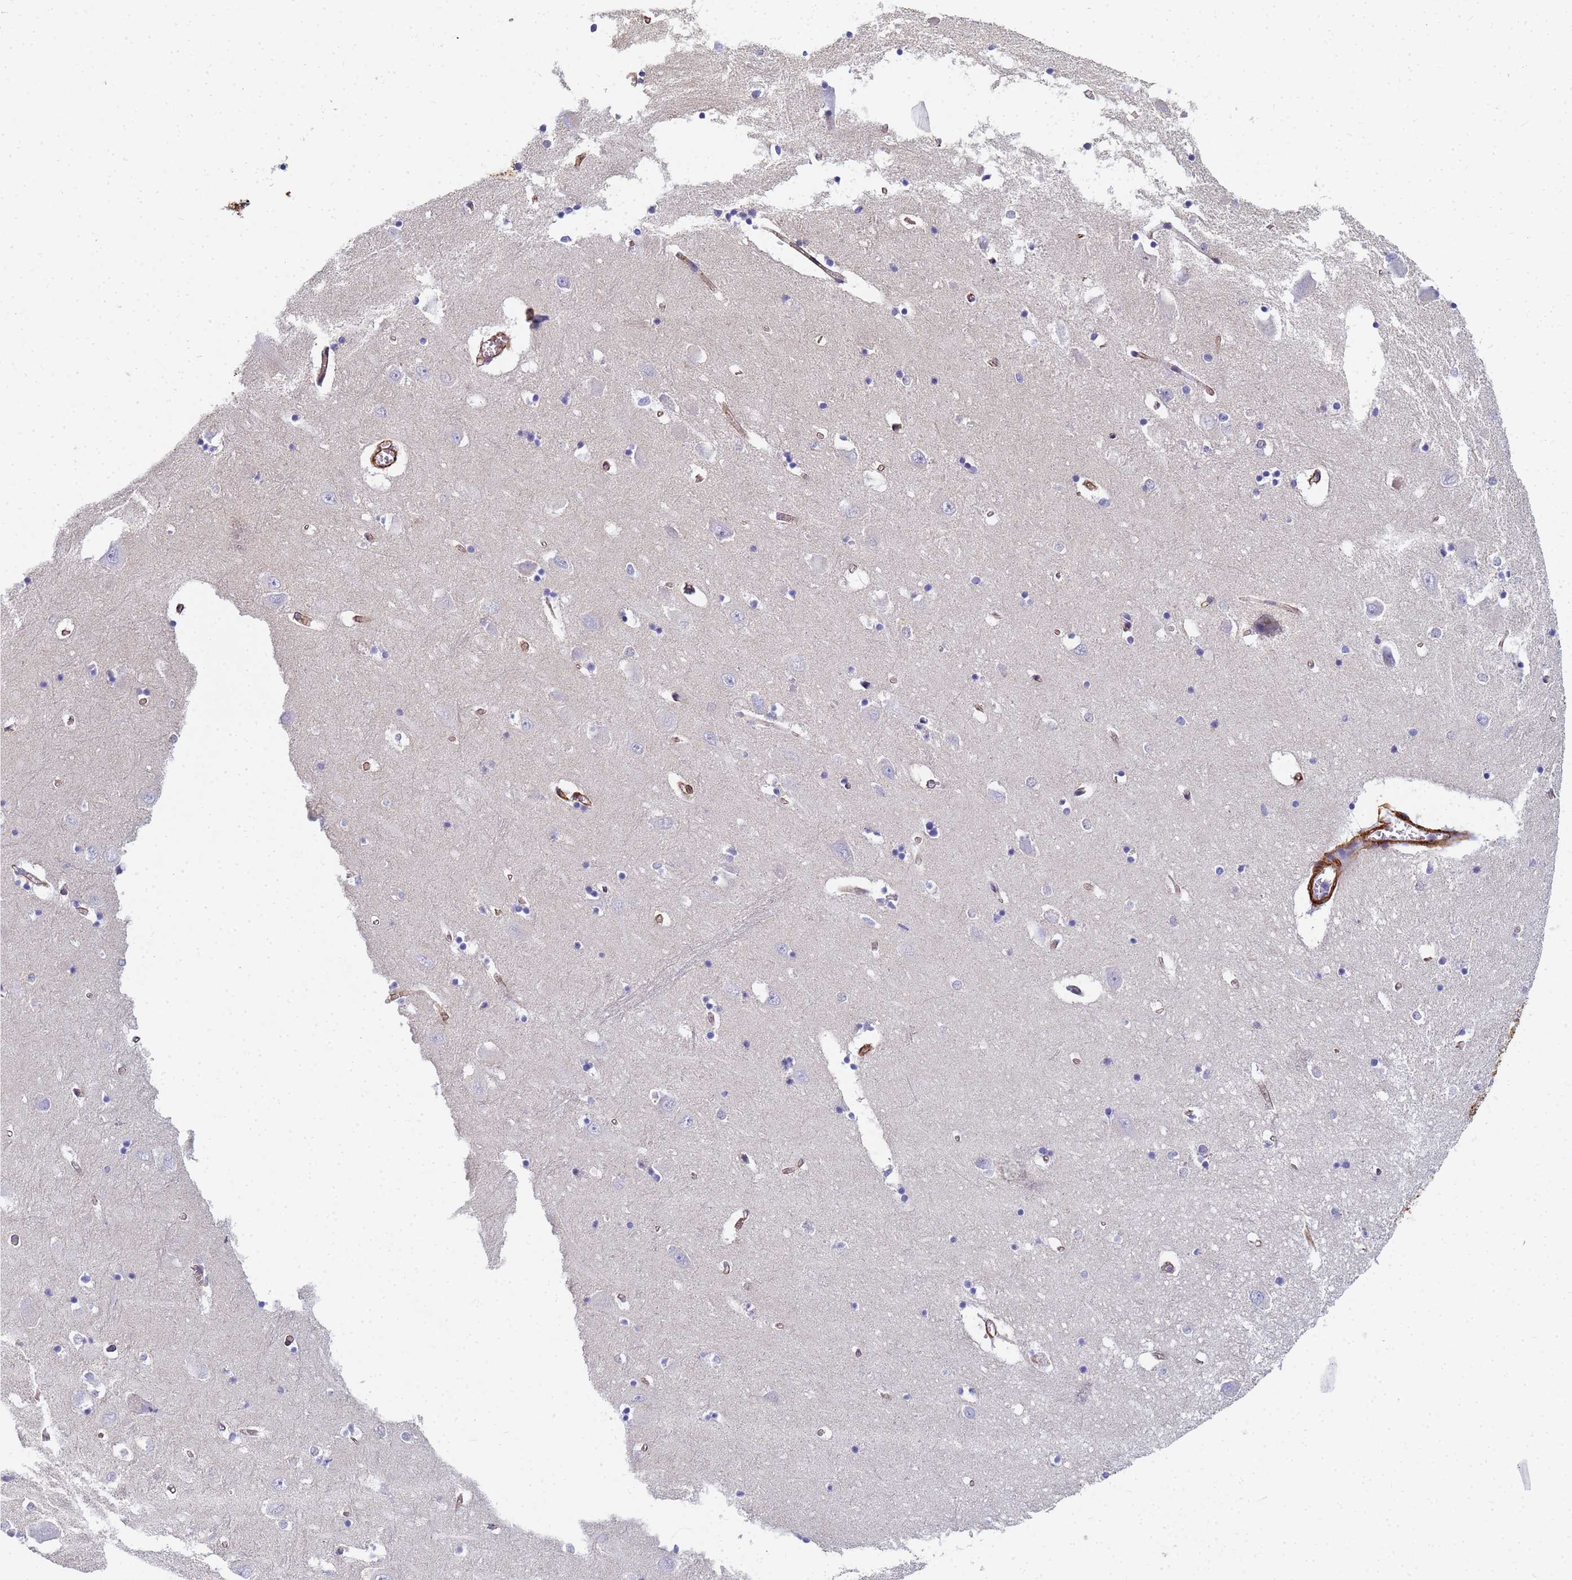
{"staining": {"intensity": "negative", "quantity": "none", "location": "none"}, "tissue": "hippocampus", "cell_type": "Glial cells", "image_type": "normal", "snomed": [{"axis": "morphology", "description": "Normal tissue, NOS"}, {"axis": "topography", "description": "Hippocampus"}], "caption": "Immunohistochemistry histopathology image of benign human hippocampus stained for a protein (brown), which displays no staining in glial cells. (DAB immunohistochemistry (IHC) with hematoxylin counter stain).", "gene": "TPM1", "patient": {"sex": "male", "age": 70}}